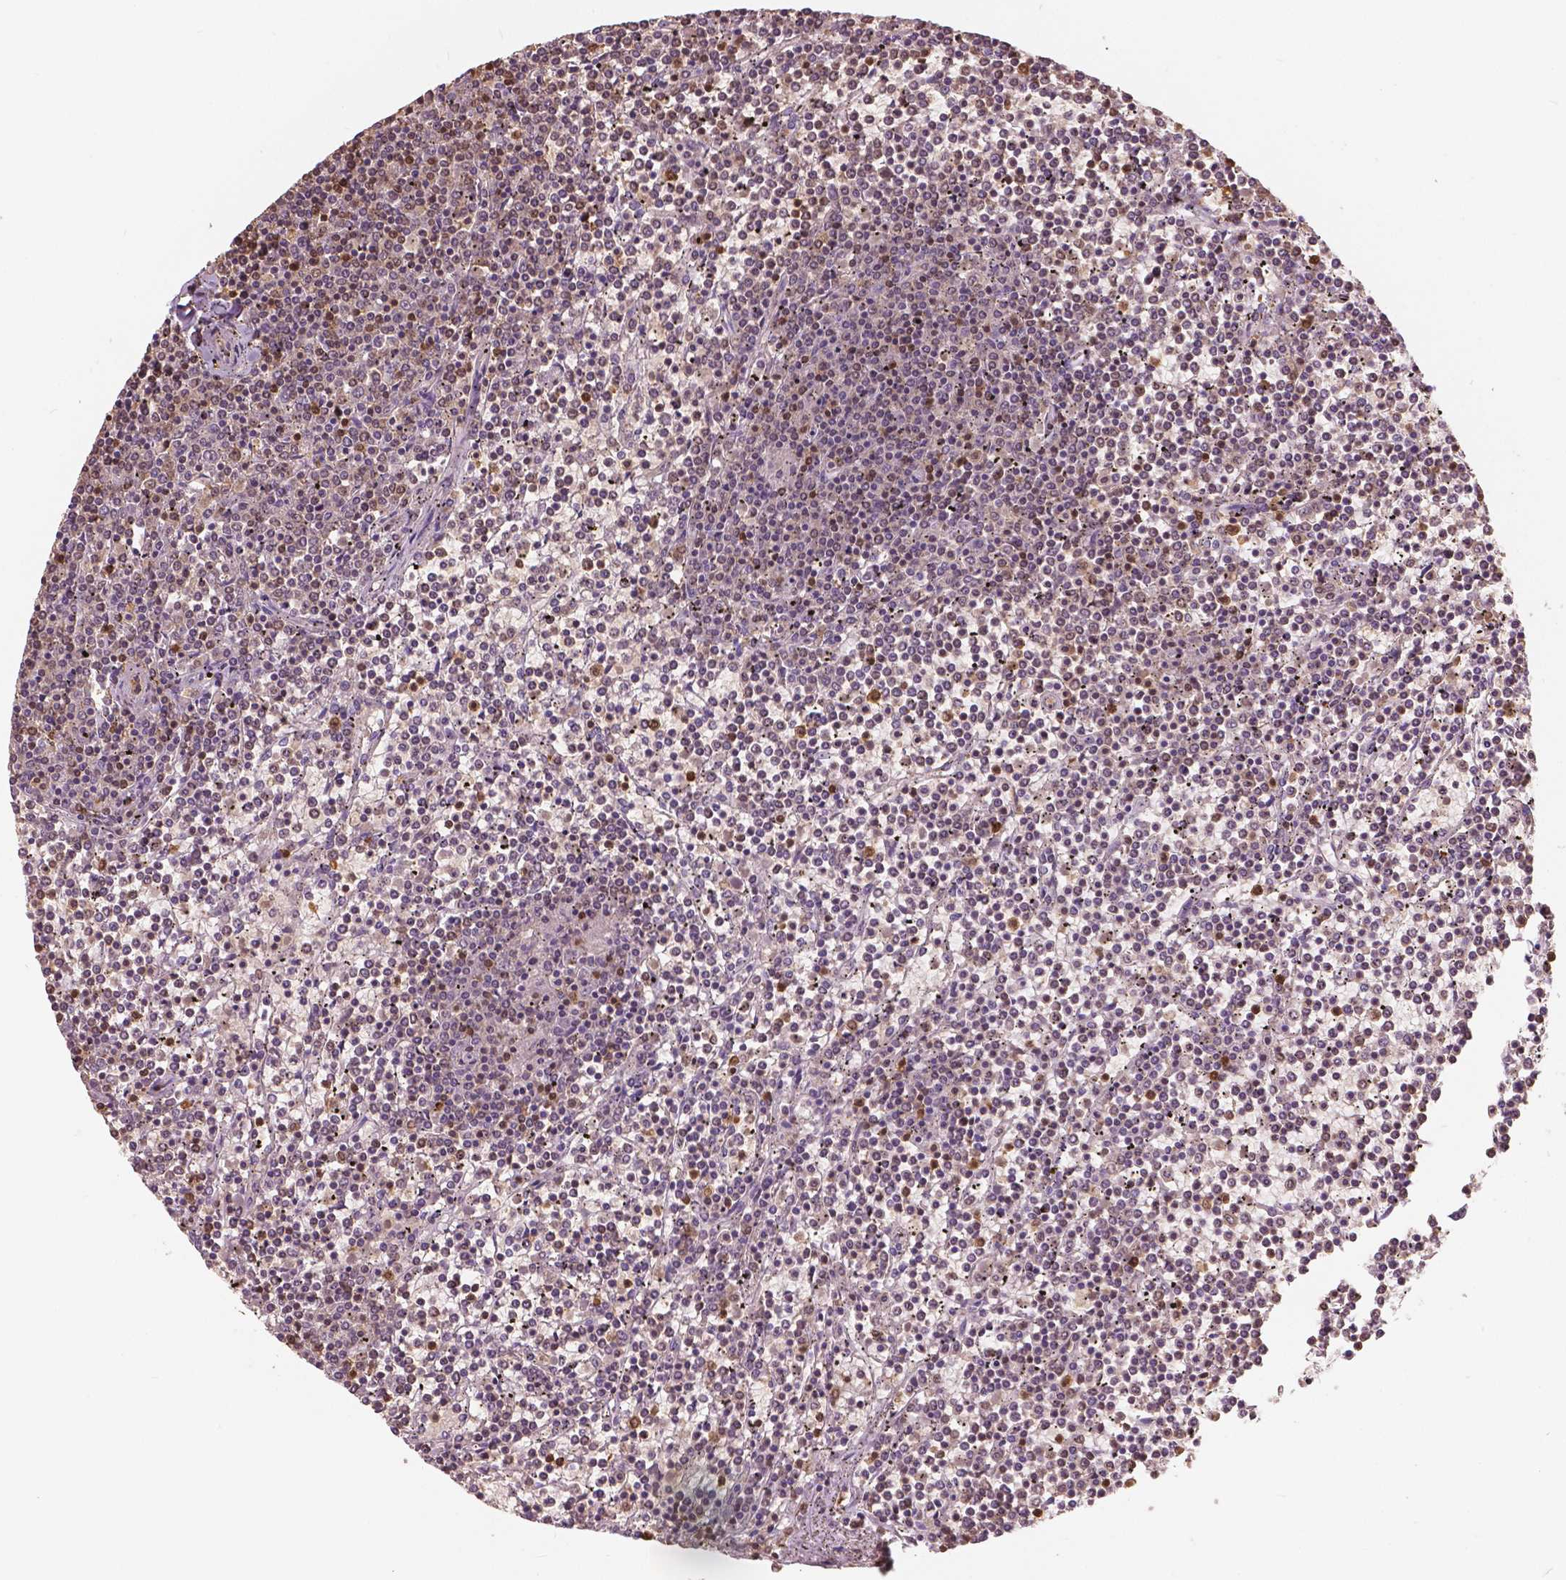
{"staining": {"intensity": "negative", "quantity": "none", "location": "none"}, "tissue": "lymphoma", "cell_type": "Tumor cells", "image_type": "cancer", "snomed": [{"axis": "morphology", "description": "Malignant lymphoma, non-Hodgkin's type, Low grade"}, {"axis": "topography", "description": "Spleen"}], "caption": "A high-resolution photomicrograph shows IHC staining of malignant lymphoma, non-Hodgkin's type (low-grade), which demonstrates no significant expression in tumor cells.", "gene": "S100A4", "patient": {"sex": "female", "age": 19}}